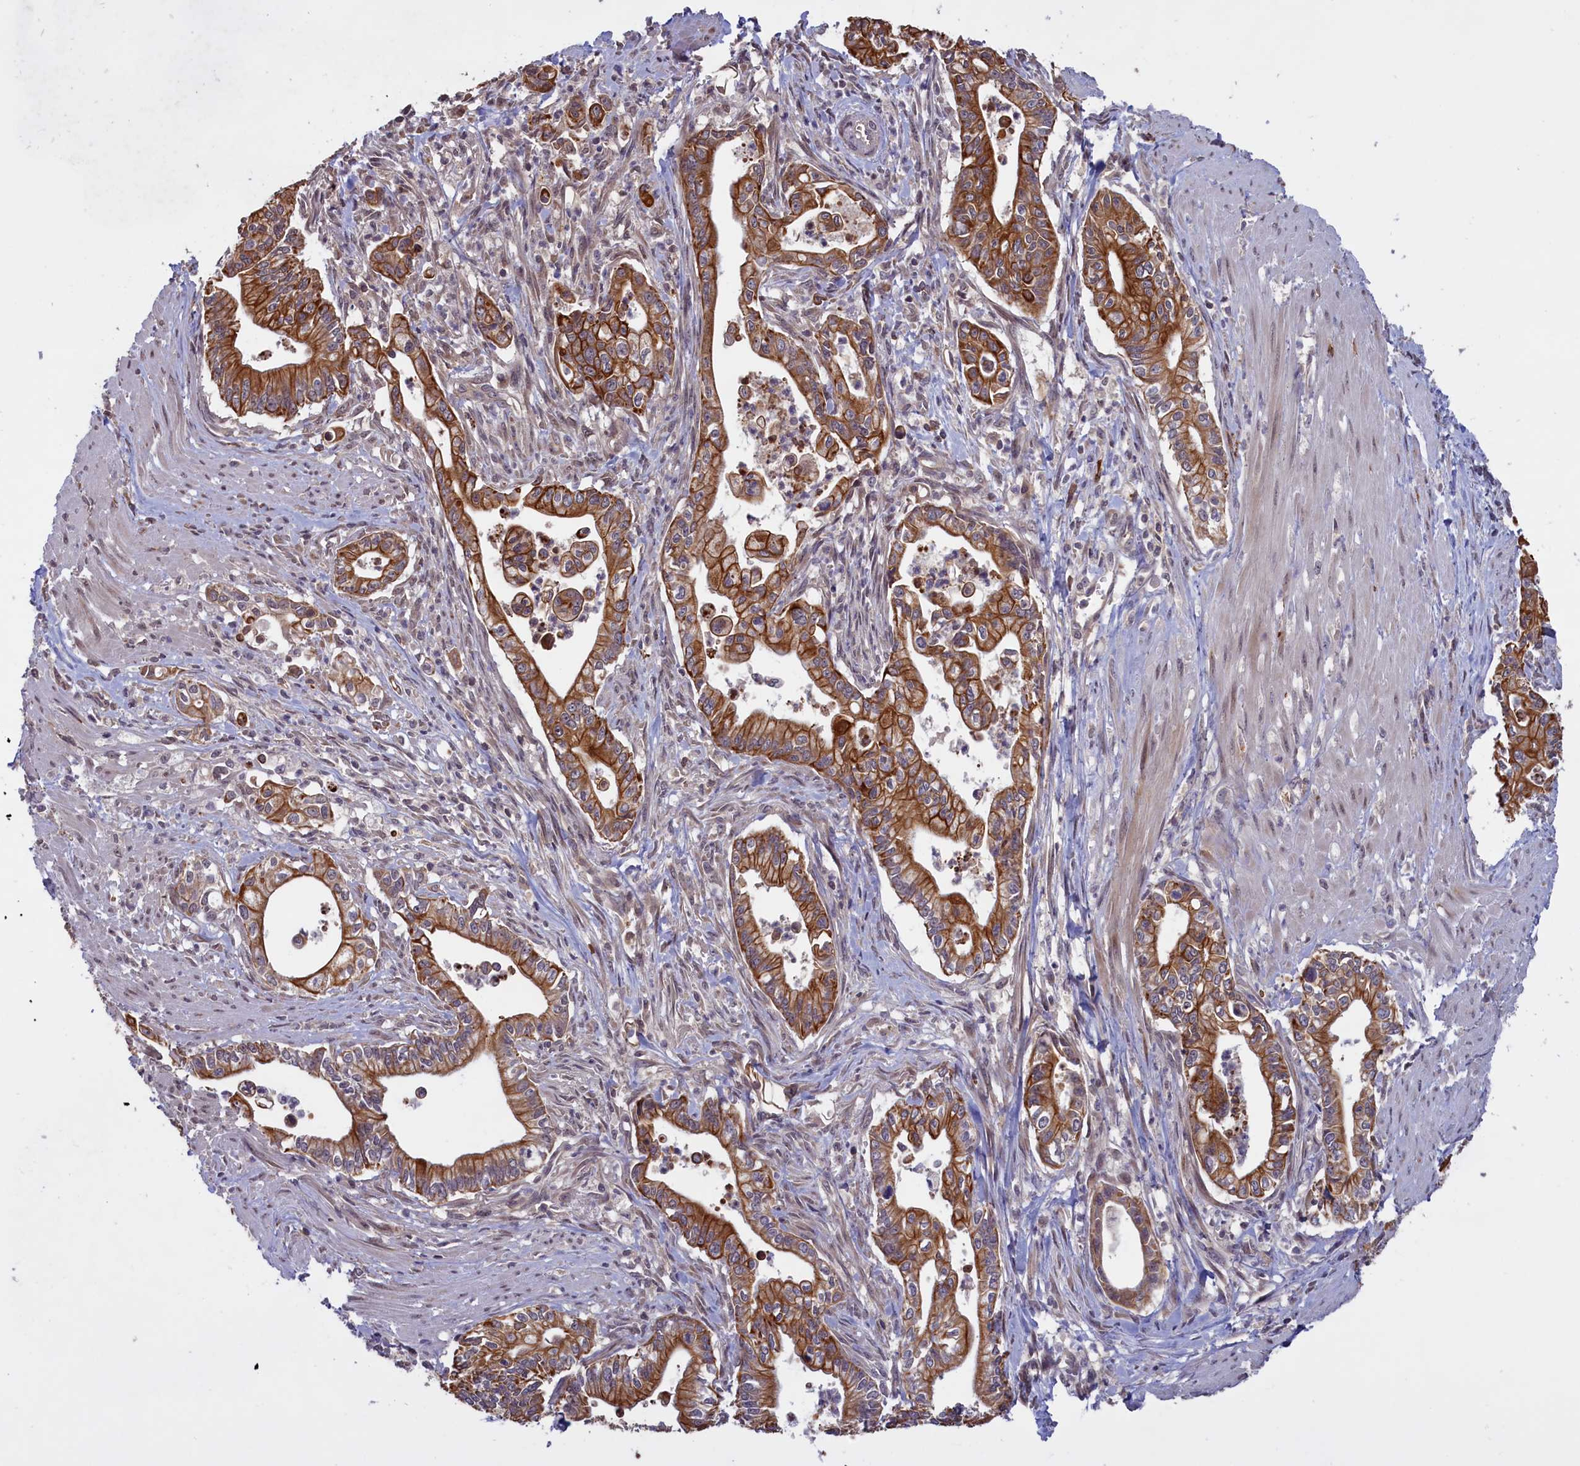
{"staining": {"intensity": "strong", "quantity": ">75%", "location": "cytoplasmic/membranous"}, "tissue": "pancreatic cancer", "cell_type": "Tumor cells", "image_type": "cancer", "snomed": [{"axis": "morphology", "description": "Adenocarcinoma, NOS"}, {"axis": "topography", "description": "Pancreas"}], "caption": "An image of pancreatic cancer (adenocarcinoma) stained for a protein exhibits strong cytoplasmic/membranous brown staining in tumor cells. (IHC, brightfield microscopy, high magnification).", "gene": "DENND1B", "patient": {"sex": "male", "age": 78}}